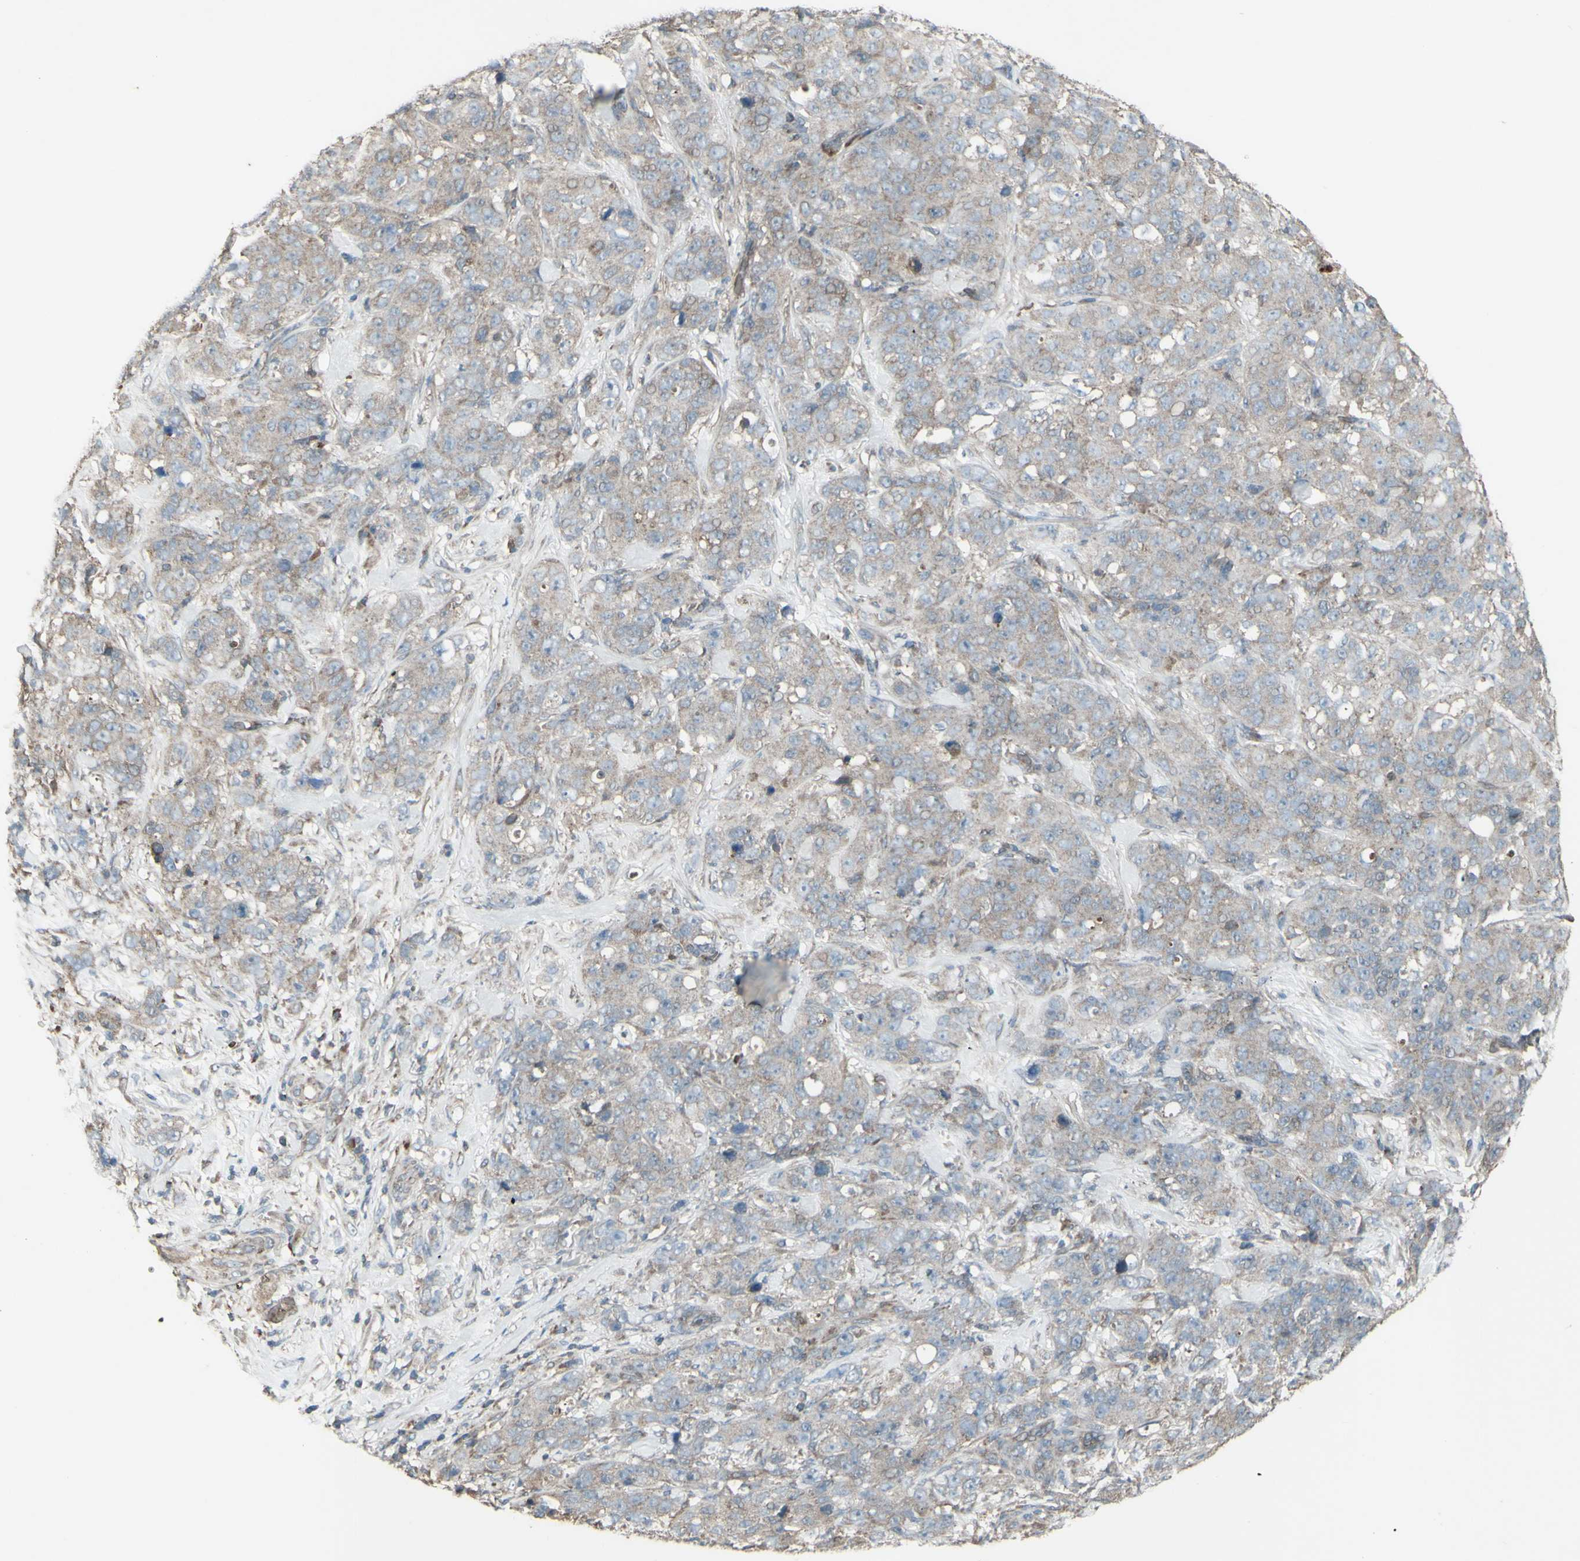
{"staining": {"intensity": "weak", "quantity": "25%-75%", "location": "cytoplasmic/membranous"}, "tissue": "stomach cancer", "cell_type": "Tumor cells", "image_type": "cancer", "snomed": [{"axis": "morphology", "description": "Adenocarcinoma, NOS"}, {"axis": "topography", "description": "Stomach"}], "caption": "Stomach cancer stained with immunohistochemistry displays weak cytoplasmic/membranous staining in approximately 25%-75% of tumor cells. The staining is performed using DAB brown chromogen to label protein expression. The nuclei are counter-stained blue using hematoxylin.", "gene": "SHC1", "patient": {"sex": "male", "age": 48}}